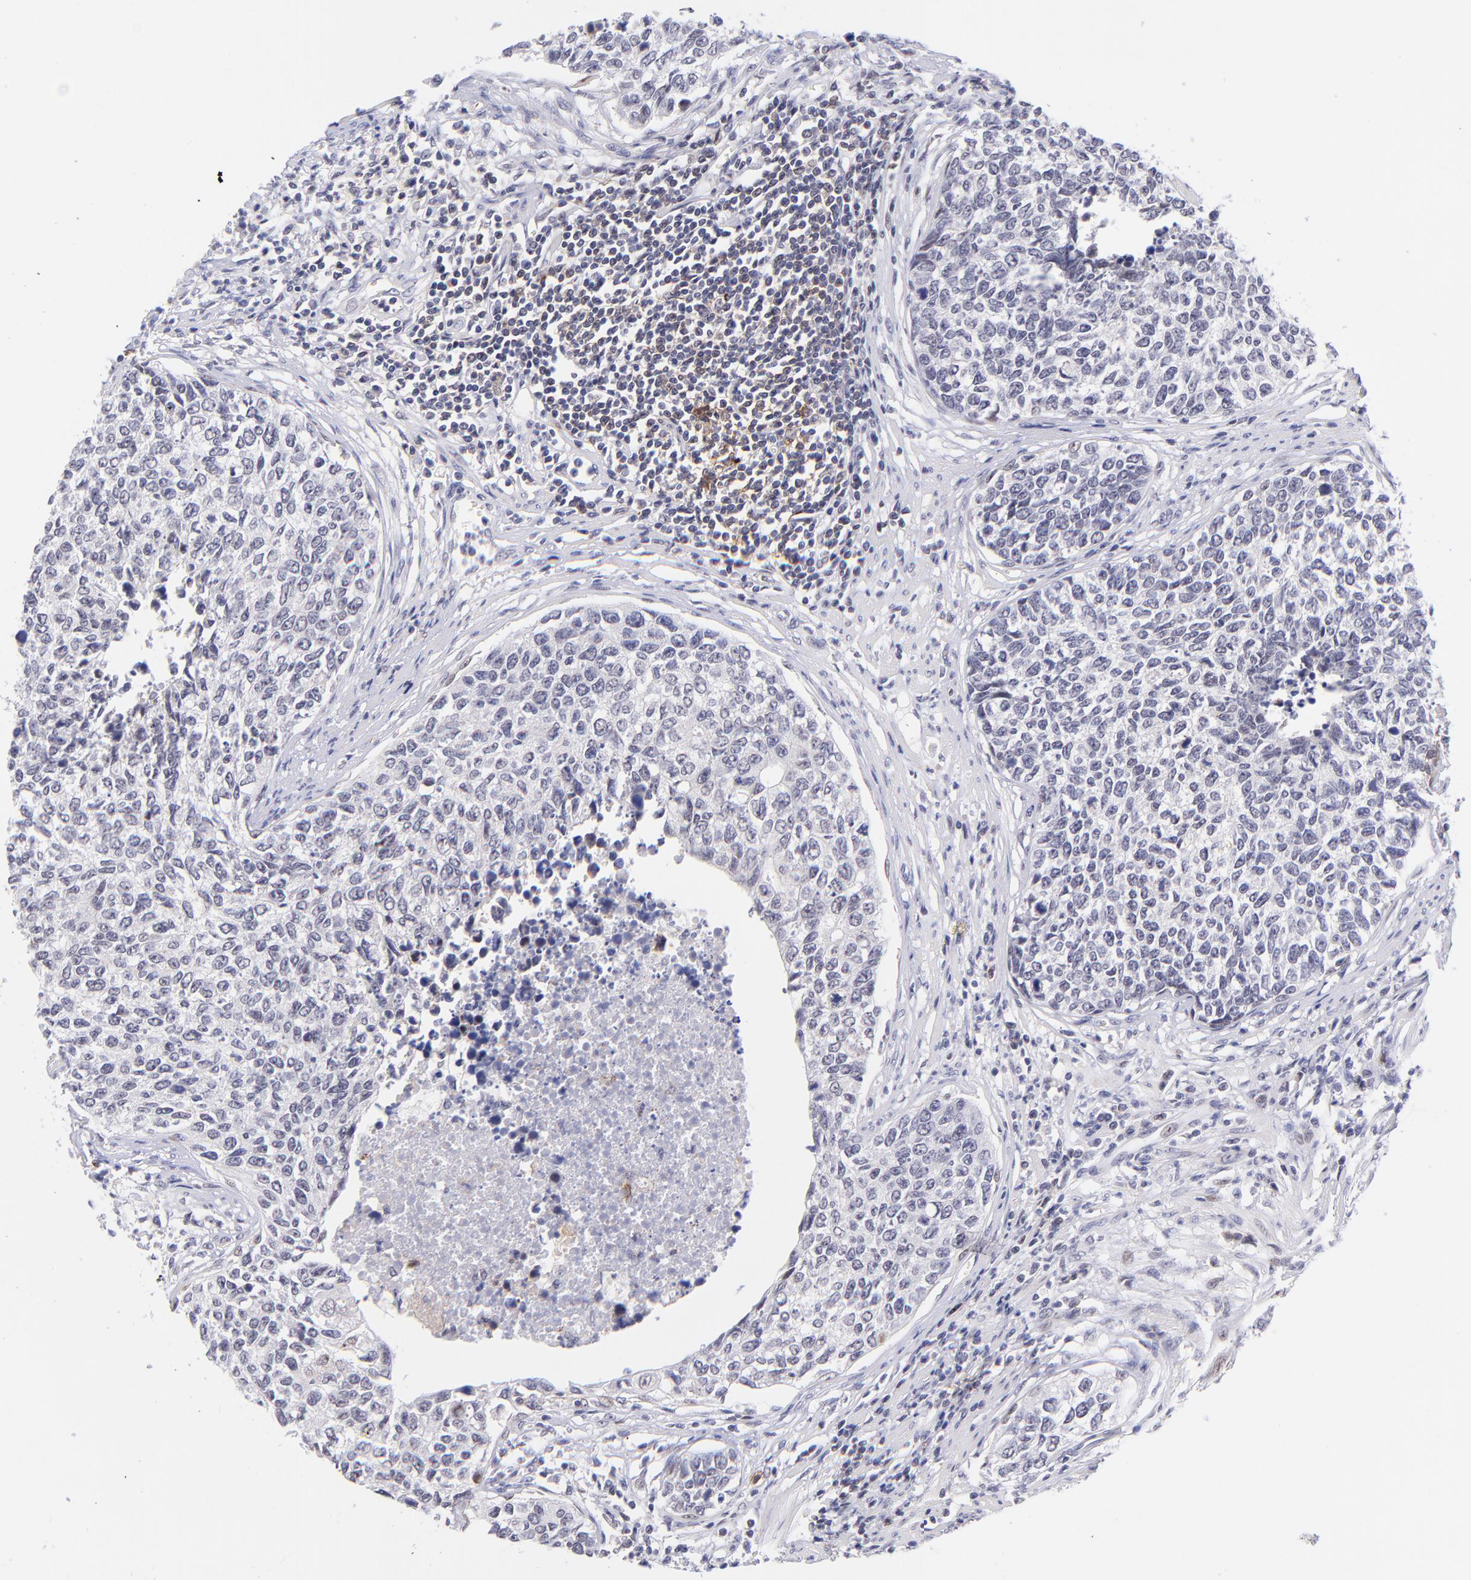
{"staining": {"intensity": "negative", "quantity": "none", "location": "none"}, "tissue": "urothelial cancer", "cell_type": "Tumor cells", "image_type": "cancer", "snomed": [{"axis": "morphology", "description": "Urothelial carcinoma, High grade"}, {"axis": "topography", "description": "Urinary bladder"}], "caption": "Immunohistochemical staining of high-grade urothelial carcinoma demonstrates no significant positivity in tumor cells.", "gene": "SOX6", "patient": {"sex": "male", "age": 81}}